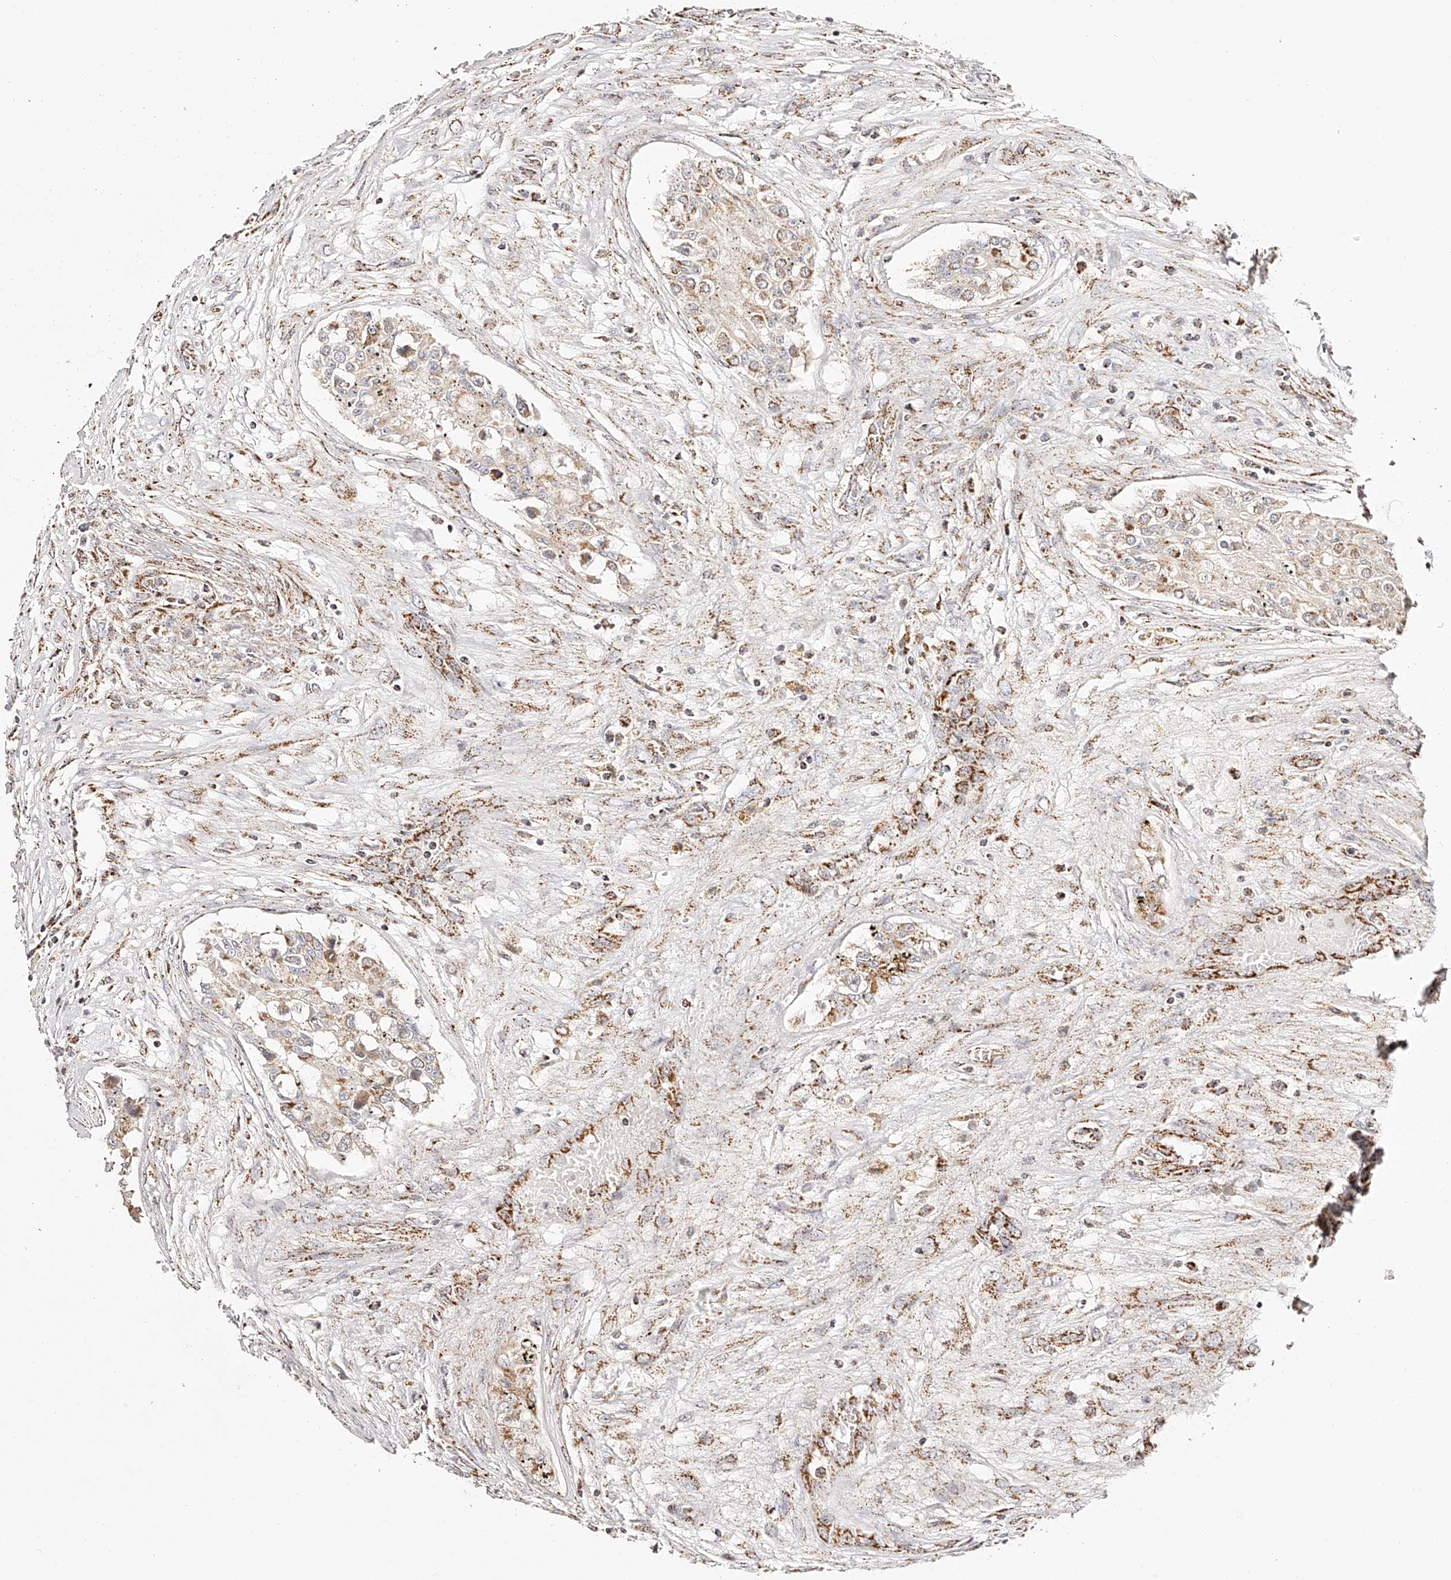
{"staining": {"intensity": "moderate", "quantity": "25%-75%", "location": "cytoplasmic/membranous"}, "tissue": "testis cancer", "cell_type": "Tumor cells", "image_type": "cancer", "snomed": [{"axis": "morphology", "description": "Carcinoma, Embryonal, NOS"}, {"axis": "topography", "description": "Testis"}], "caption": "A brown stain labels moderate cytoplasmic/membranous expression of a protein in testis embryonal carcinoma tumor cells.", "gene": "NDUFV3", "patient": {"sex": "male", "age": 25}}